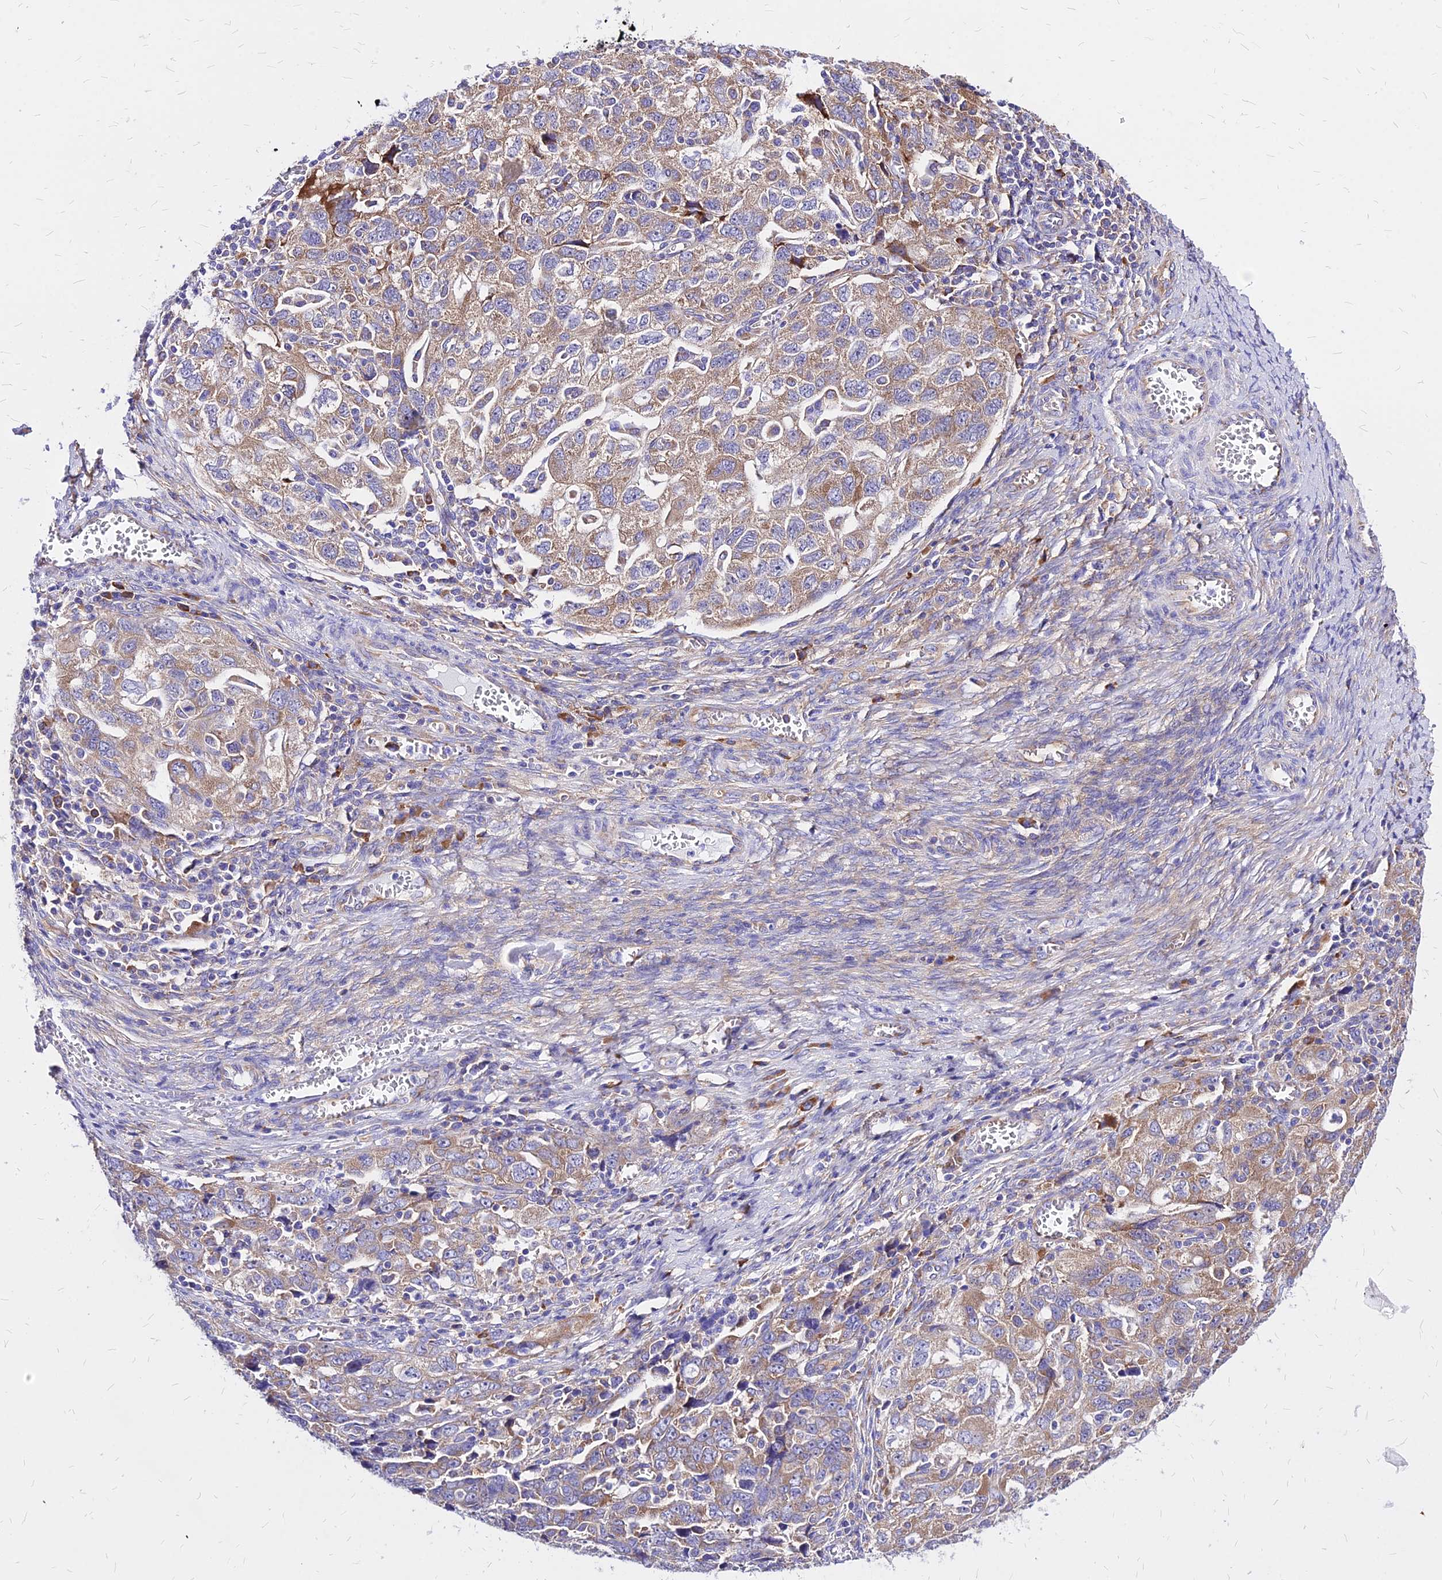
{"staining": {"intensity": "moderate", "quantity": ">75%", "location": "cytoplasmic/membranous"}, "tissue": "ovarian cancer", "cell_type": "Tumor cells", "image_type": "cancer", "snomed": [{"axis": "morphology", "description": "Carcinoma, NOS"}, {"axis": "morphology", "description": "Cystadenocarcinoma, serous, NOS"}, {"axis": "topography", "description": "Ovary"}], "caption": "This micrograph shows immunohistochemistry (IHC) staining of human ovarian cancer (serous cystadenocarcinoma), with medium moderate cytoplasmic/membranous staining in about >75% of tumor cells.", "gene": "RPL19", "patient": {"sex": "female", "age": 69}}